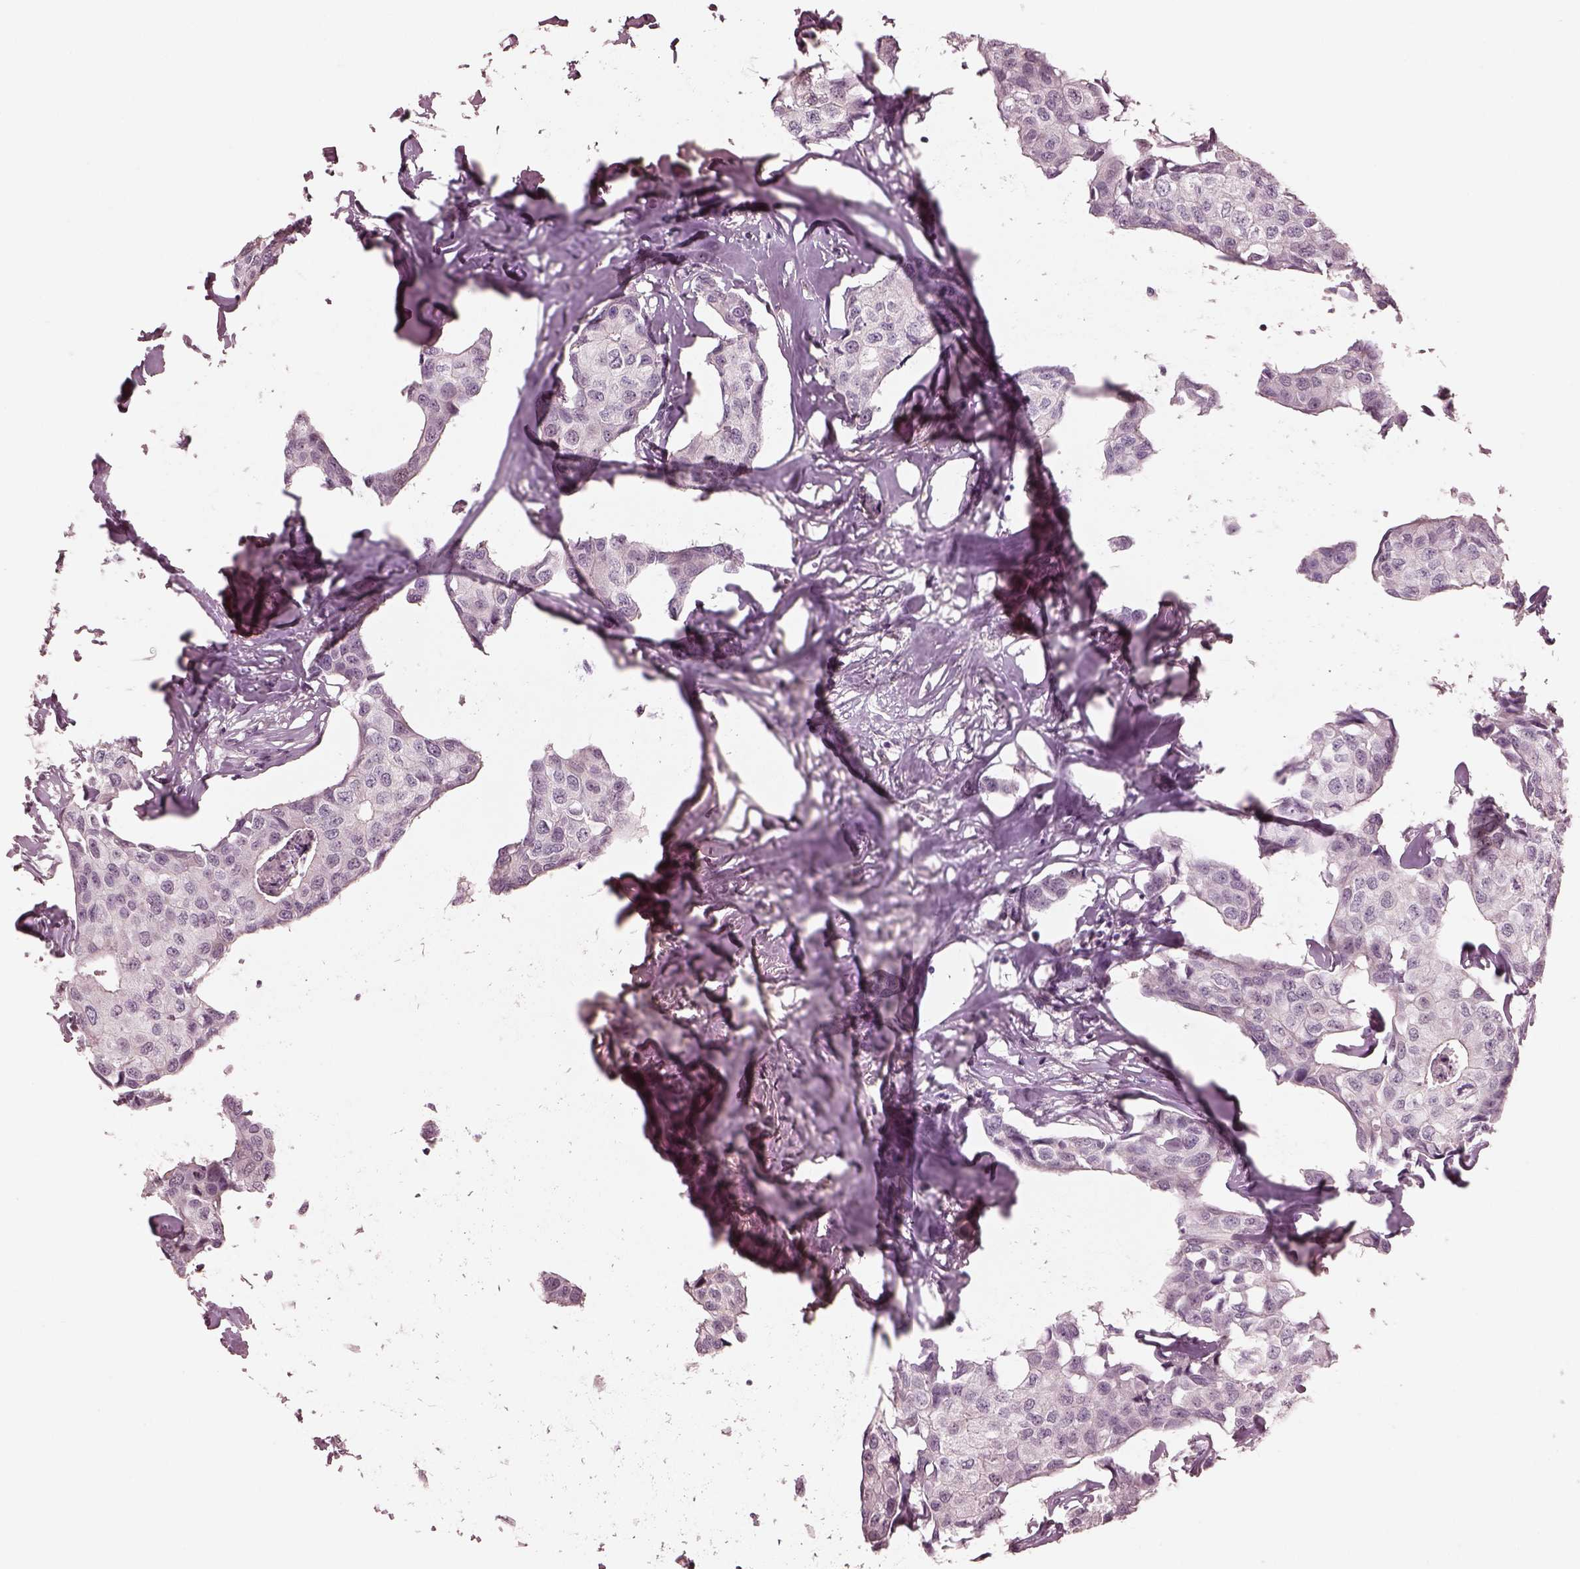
{"staining": {"intensity": "negative", "quantity": "none", "location": "none"}, "tissue": "breast cancer", "cell_type": "Tumor cells", "image_type": "cancer", "snomed": [{"axis": "morphology", "description": "Duct carcinoma"}, {"axis": "topography", "description": "Breast"}], "caption": "There is no significant expression in tumor cells of breast invasive ductal carcinoma. (Immunohistochemistry (ihc), brightfield microscopy, high magnification).", "gene": "IQCG", "patient": {"sex": "female", "age": 80}}